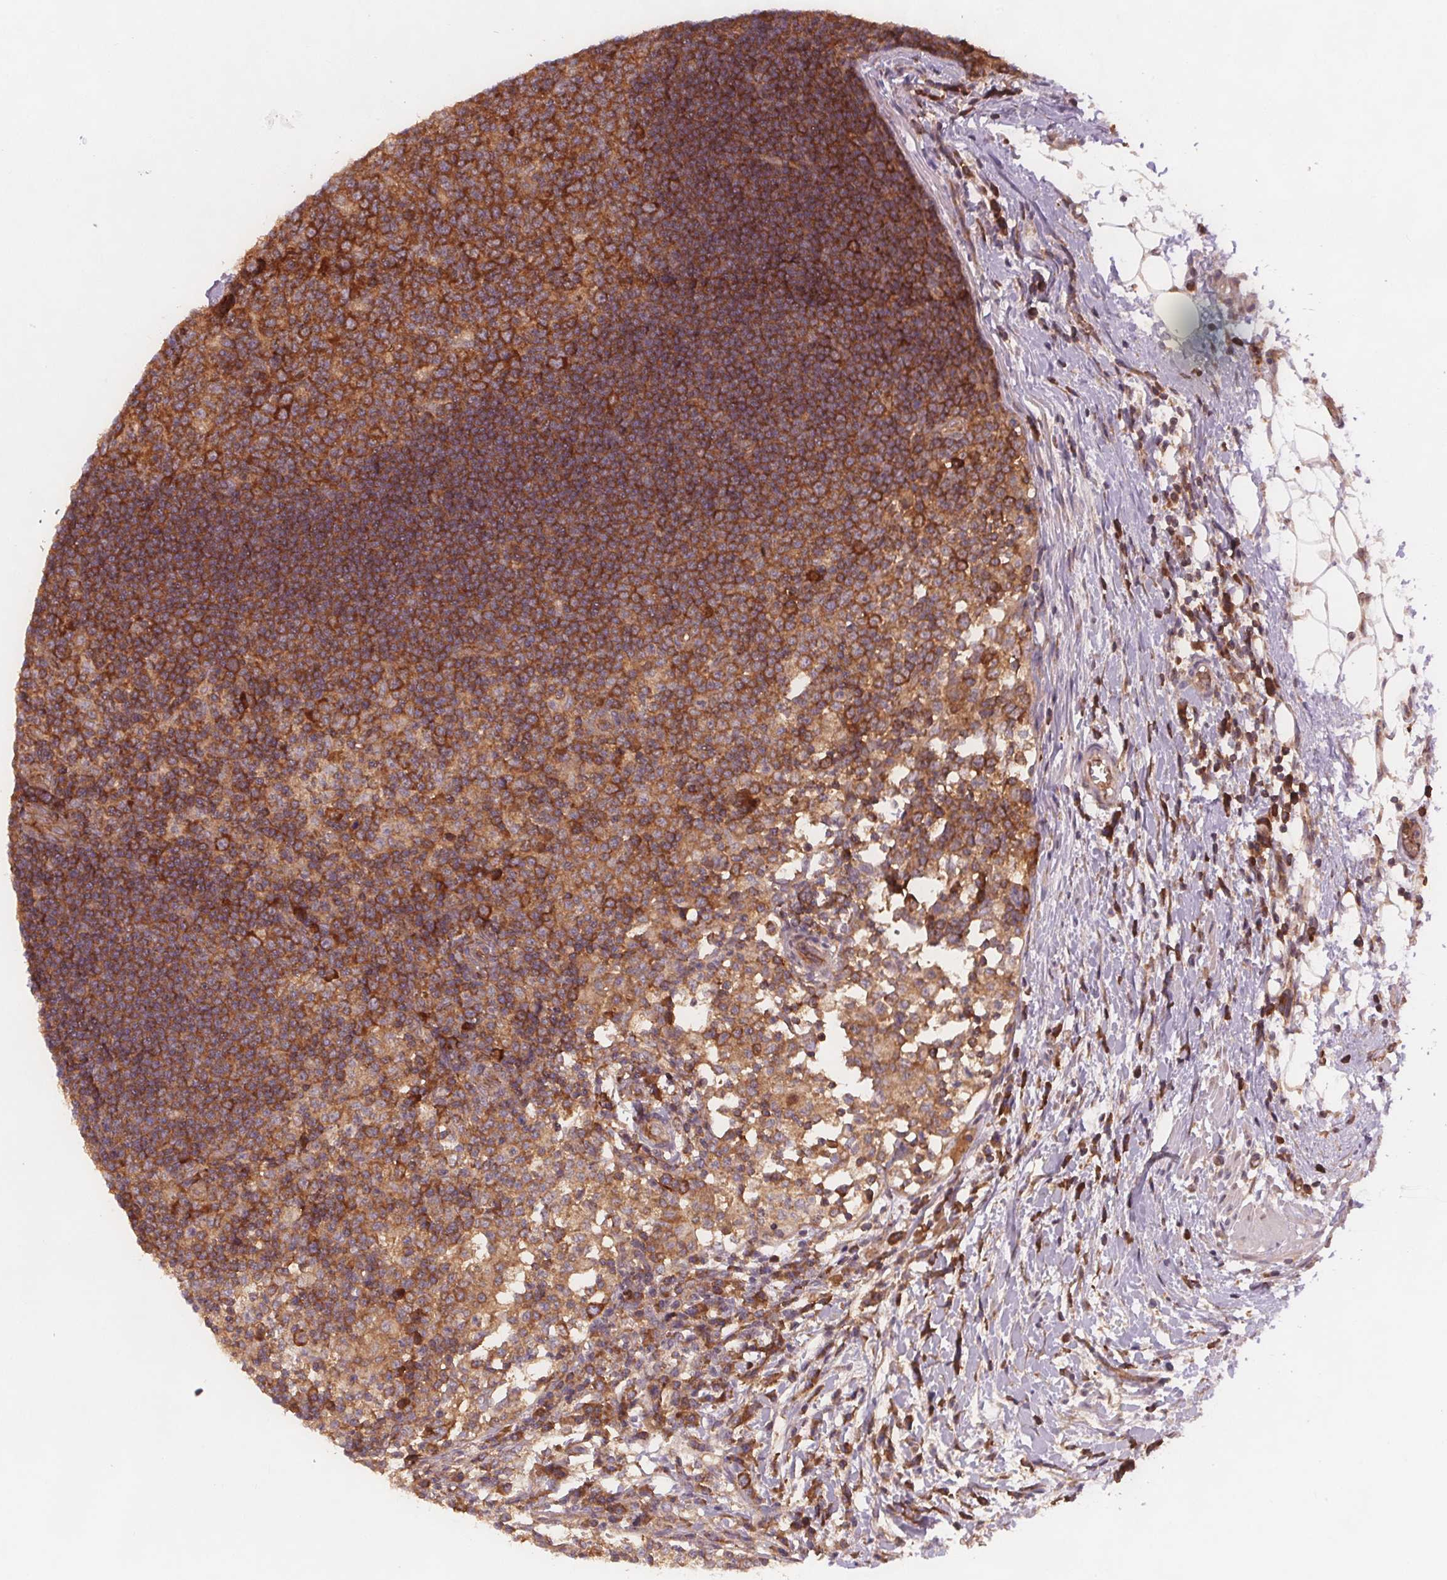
{"staining": {"intensity": "moderate", "quantity": ">75%", "location": "cytoplasmic/membranous"}, "tissue": "lymph node", "cell_type": "Germinal center cells", "image_type": "normal", "snomed": [{"axis": "morphology", "description": "Normal tissue, NOS"}, {"axis": "topography", "description": "Lymph node"}], "caption": "The micrograph exhibits staining of benign lymph node, revealing moderate cytoplasmic/membranous protein expression (brown color) within germinal center cells. (DAB IHC with brightfield microscopy, high magnification).", "gene": "EIF3D", "patient": {"sex": "female", "age": 72}}